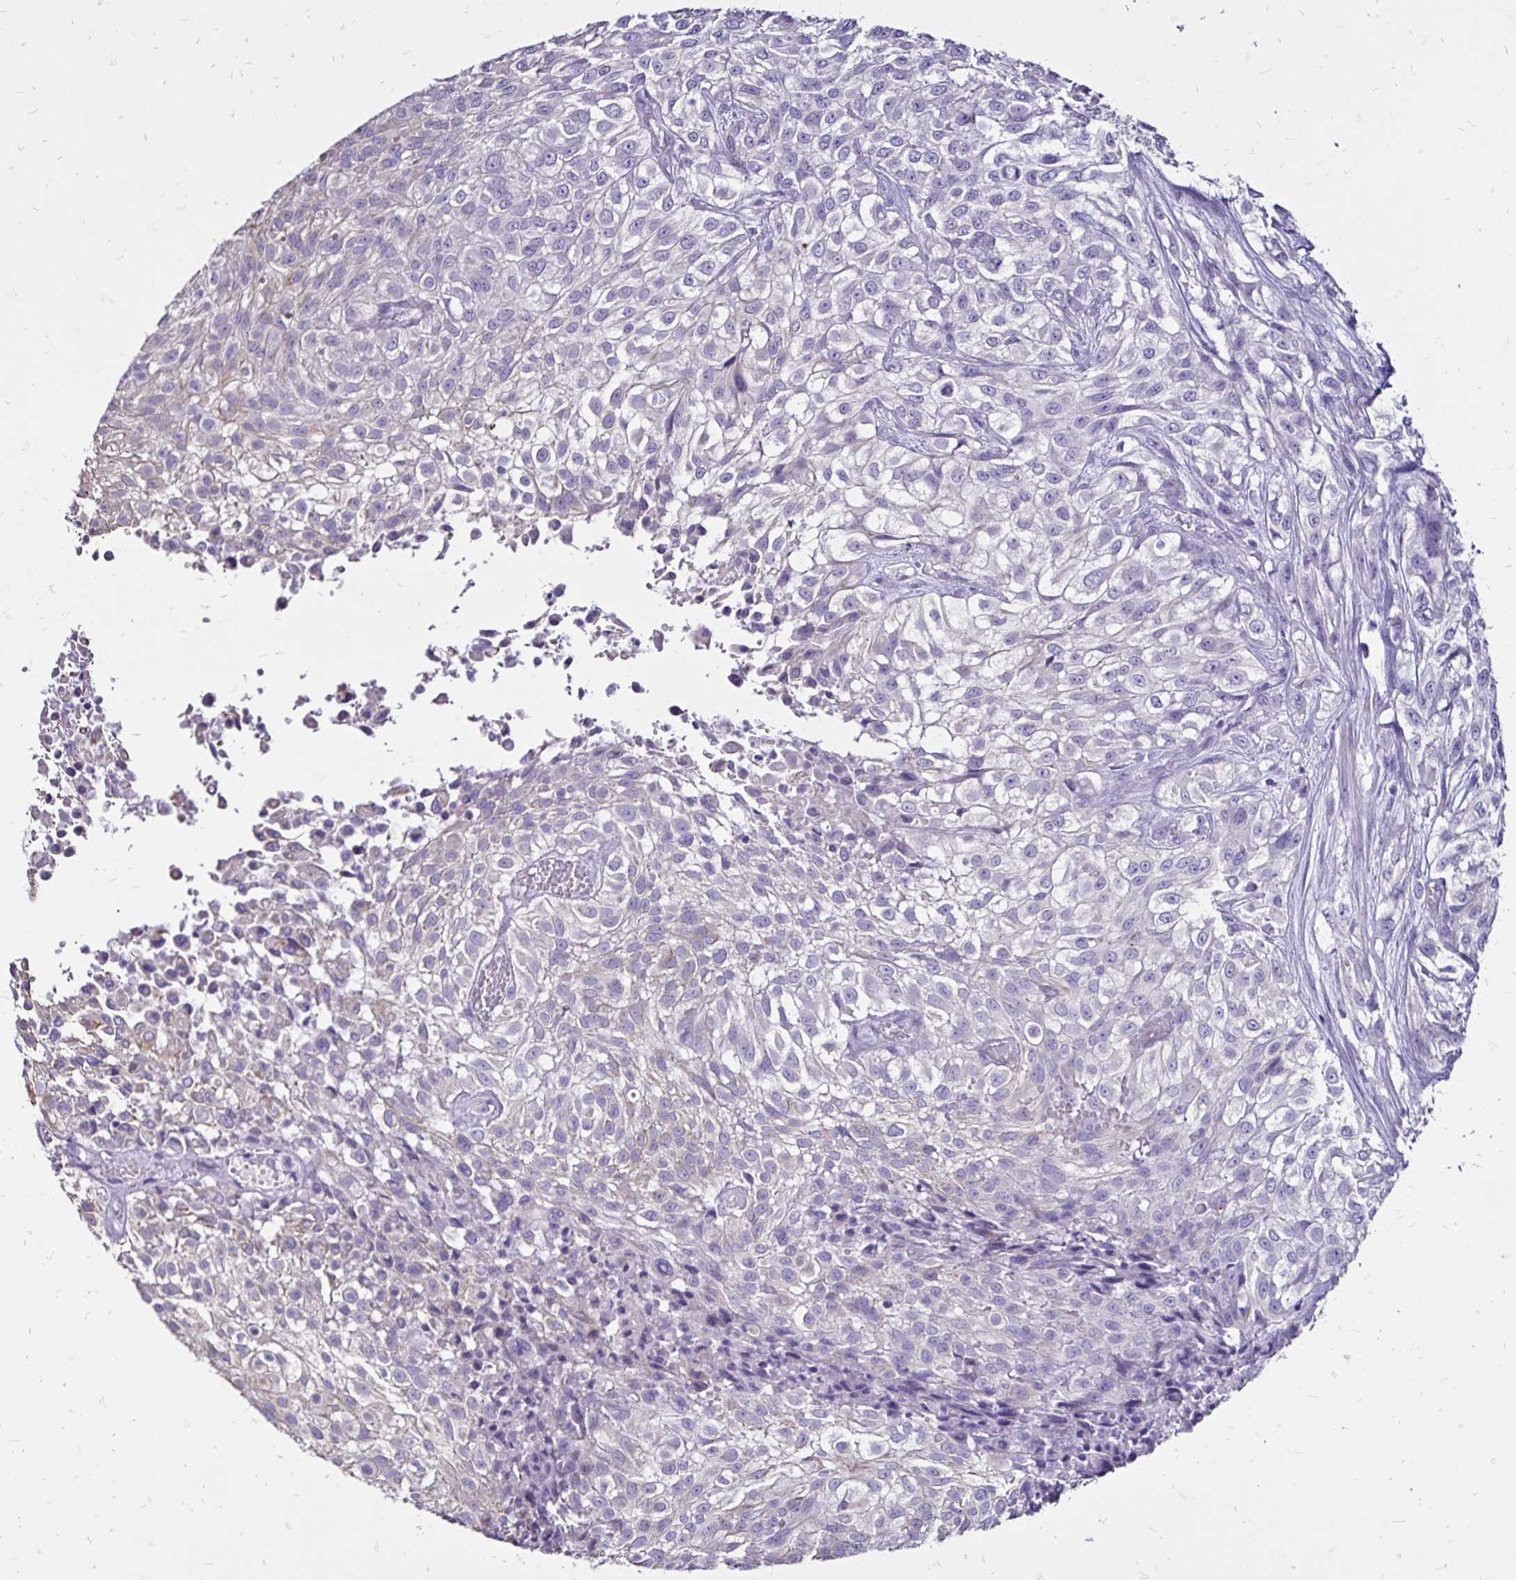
{"staining": {"intensity": "negative", "quantity": "none", "location": "none"}, "tissue": "urothelial cancer", "cell_type": "Tumor cells", "image_type": "cancer", "snomed": [{"axis": "morphology", "description": "Urothelial carcinoma, High grade"}, {"axis": "topography", "description": "Urinary bladder"}], "caption": "IHC of human urothelial cancer reveals no staining in tumor cells. (Immunohistochemistry (ihc), brightfield microscopy, high magnification).", "gene": "EVPL", "patient": {"sex": "male", "age": 56}}